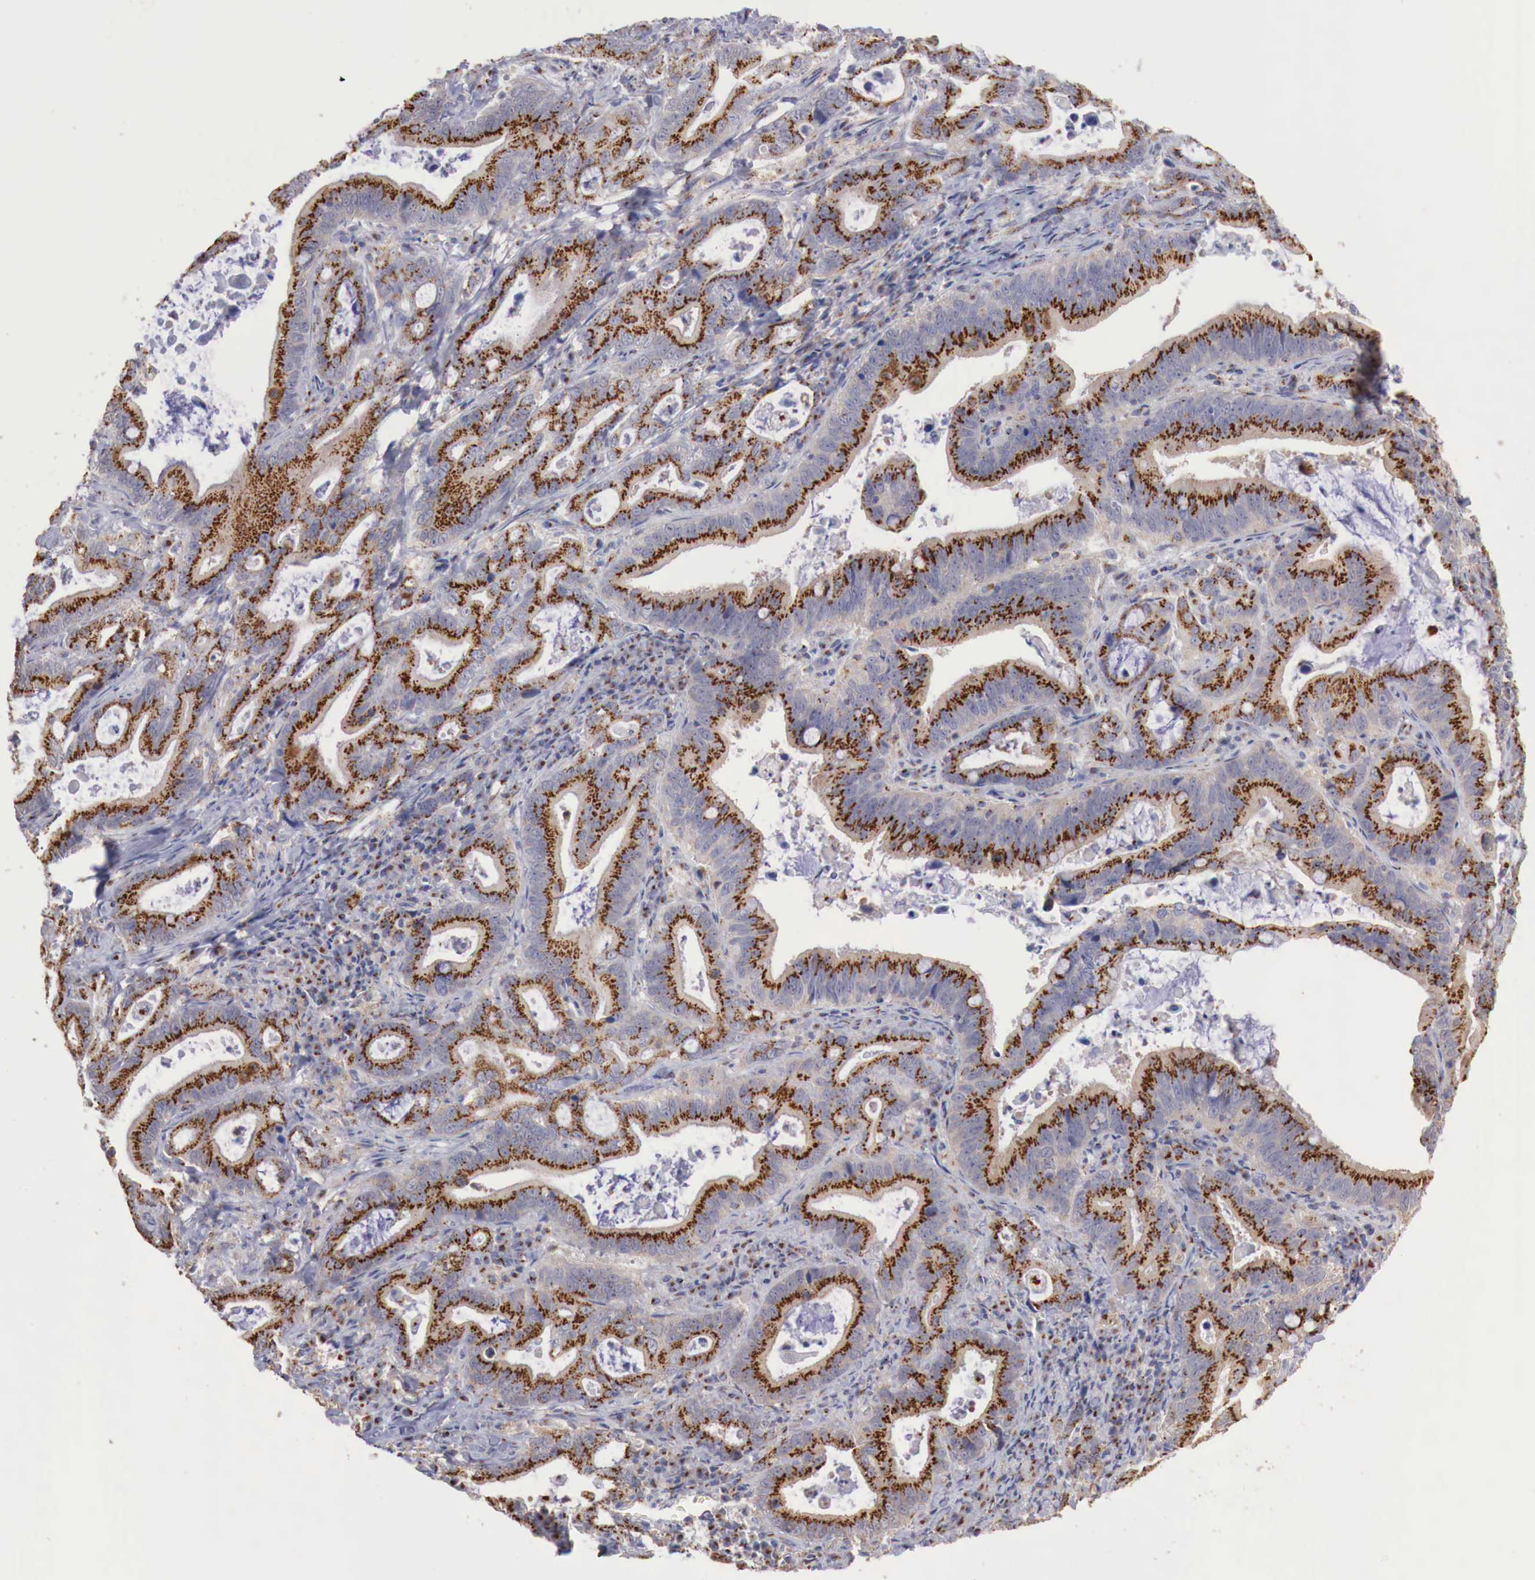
{"staining": {"intensity": "strong", "quantity": ">75%", "location": "cytoplasmic/membranous"}, "tissue": "stomach cancer", "cell_type": "Tumor cells", "image_type": "cancer", "snomed": [{"axis": "morphology", "description": "Adenocarcinoma, NOS"}, {"axis": "topography", "description": "Stomach, upper"}], "caption": "The micrograph demonstrates a brown stain indicating the presence of a protein in the cytoplasmic/membranous of tumor cells in adenocarcinoma (stomach). (IHC, brightfield microscopy, high magnification).", "gene": "SYAP1", "patient": {"sex": "male", "age": 63}}